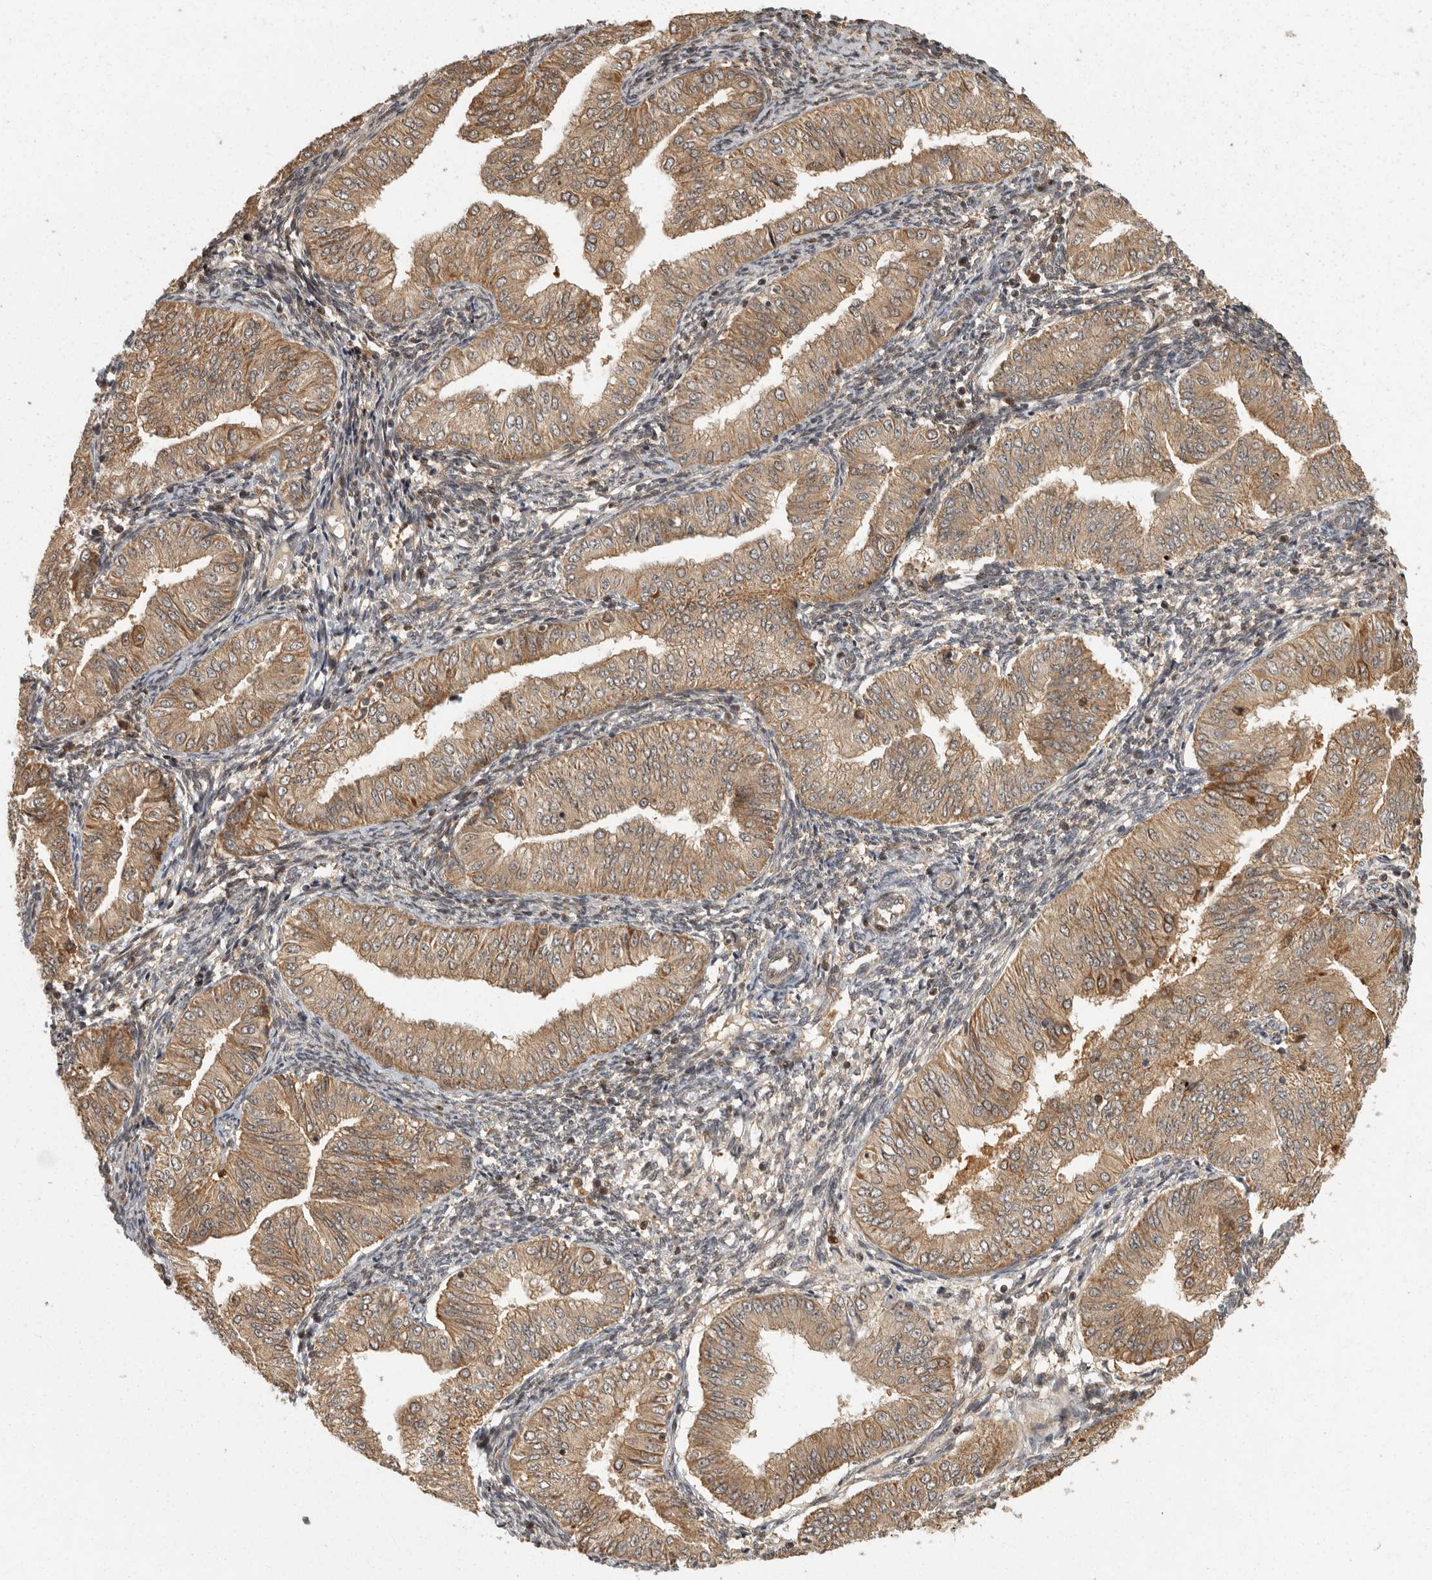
{"staining": {"intensity": "moderate", "quantity": ">75%", "location": "cytoplasmic/membranous"}, "tissue": "endometrial cancer", "cell_type": "Tumor cells", "image_type": "cancer", "snomed": [{"axis": "morphology", "description": "Normal tissue, NOS"}, {"axis": "morphology", "description": "Adenocarcinoma, NOS"}, {"axis": "topography", "description": "Endometrium"}], "caption": "Adenocarcinoma (endometrial) stained with DAB (3,3'-diaminobenzidine) immunohistochemistry shows medium levels of moderate cytoplasmic/membranous staining in about >75% of tumor cells. (DAB = brown stain, brightfield microscopy at high magnification).", "gene": "SWT1", "patient": {"sex": "female", "age": 53}}